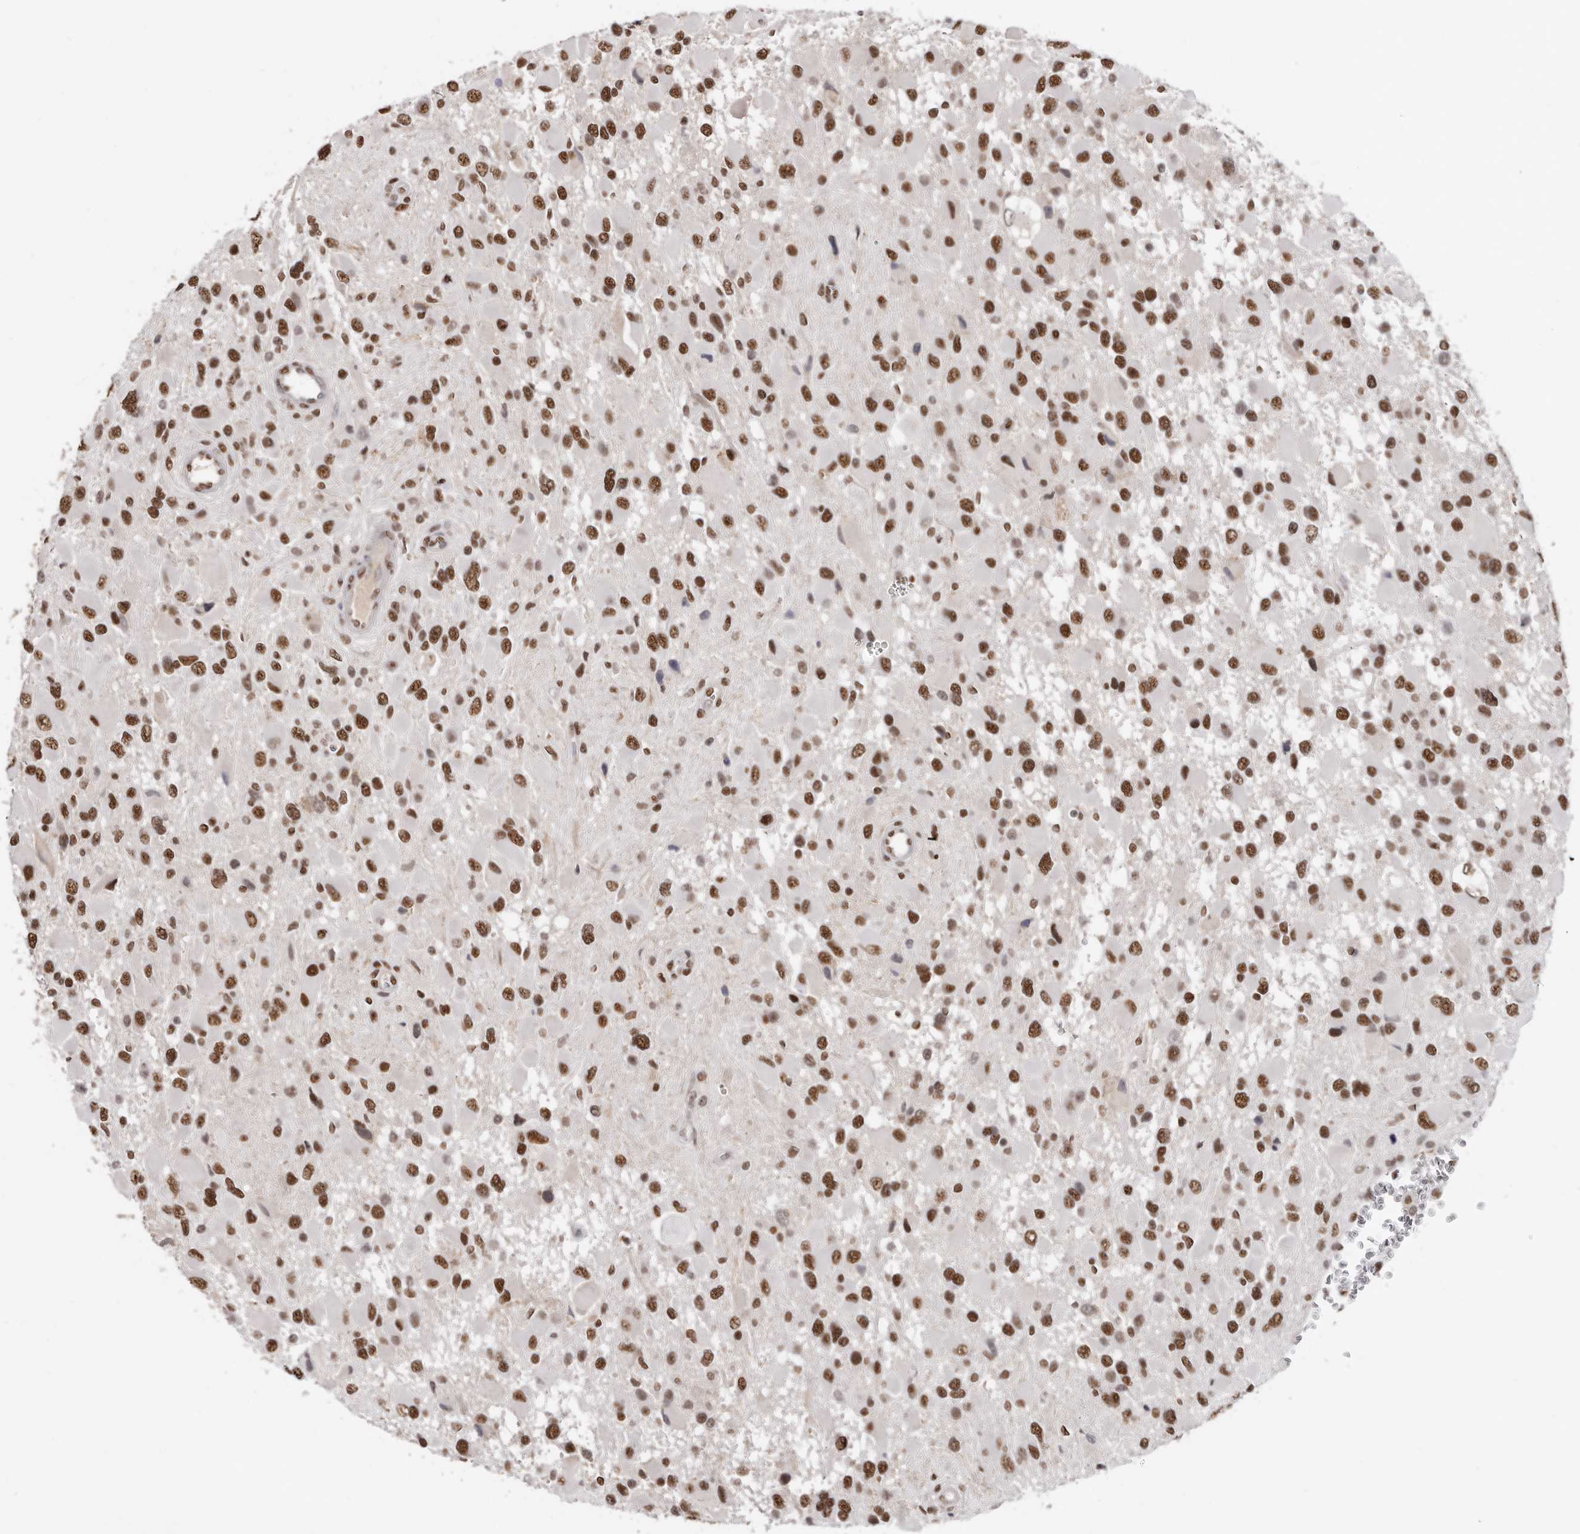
{"staining": {"intensity": "moderate", "quantity": ">75%", "location": "nuclear"}, "tissue": "glioma", "cell_type": "Tumor cells", "image_type": "cancer", "snomed": [{"axis": "morphology", "description": "Glioma, malignant, High grade"}, {"axis": "topography", "description": "Brain"}], "caption": "Immunohistochemistry (IHC) micrograph of neoplastic tissue: glioma stained using immunohistochemistry exhibits medium levels of moderate protein expression localized specifically in the nuclear of tumor cells, appearing as a nuclear brown color.", "gene": "SCAF4", "patient": {"sex": "male", "age": 53}}